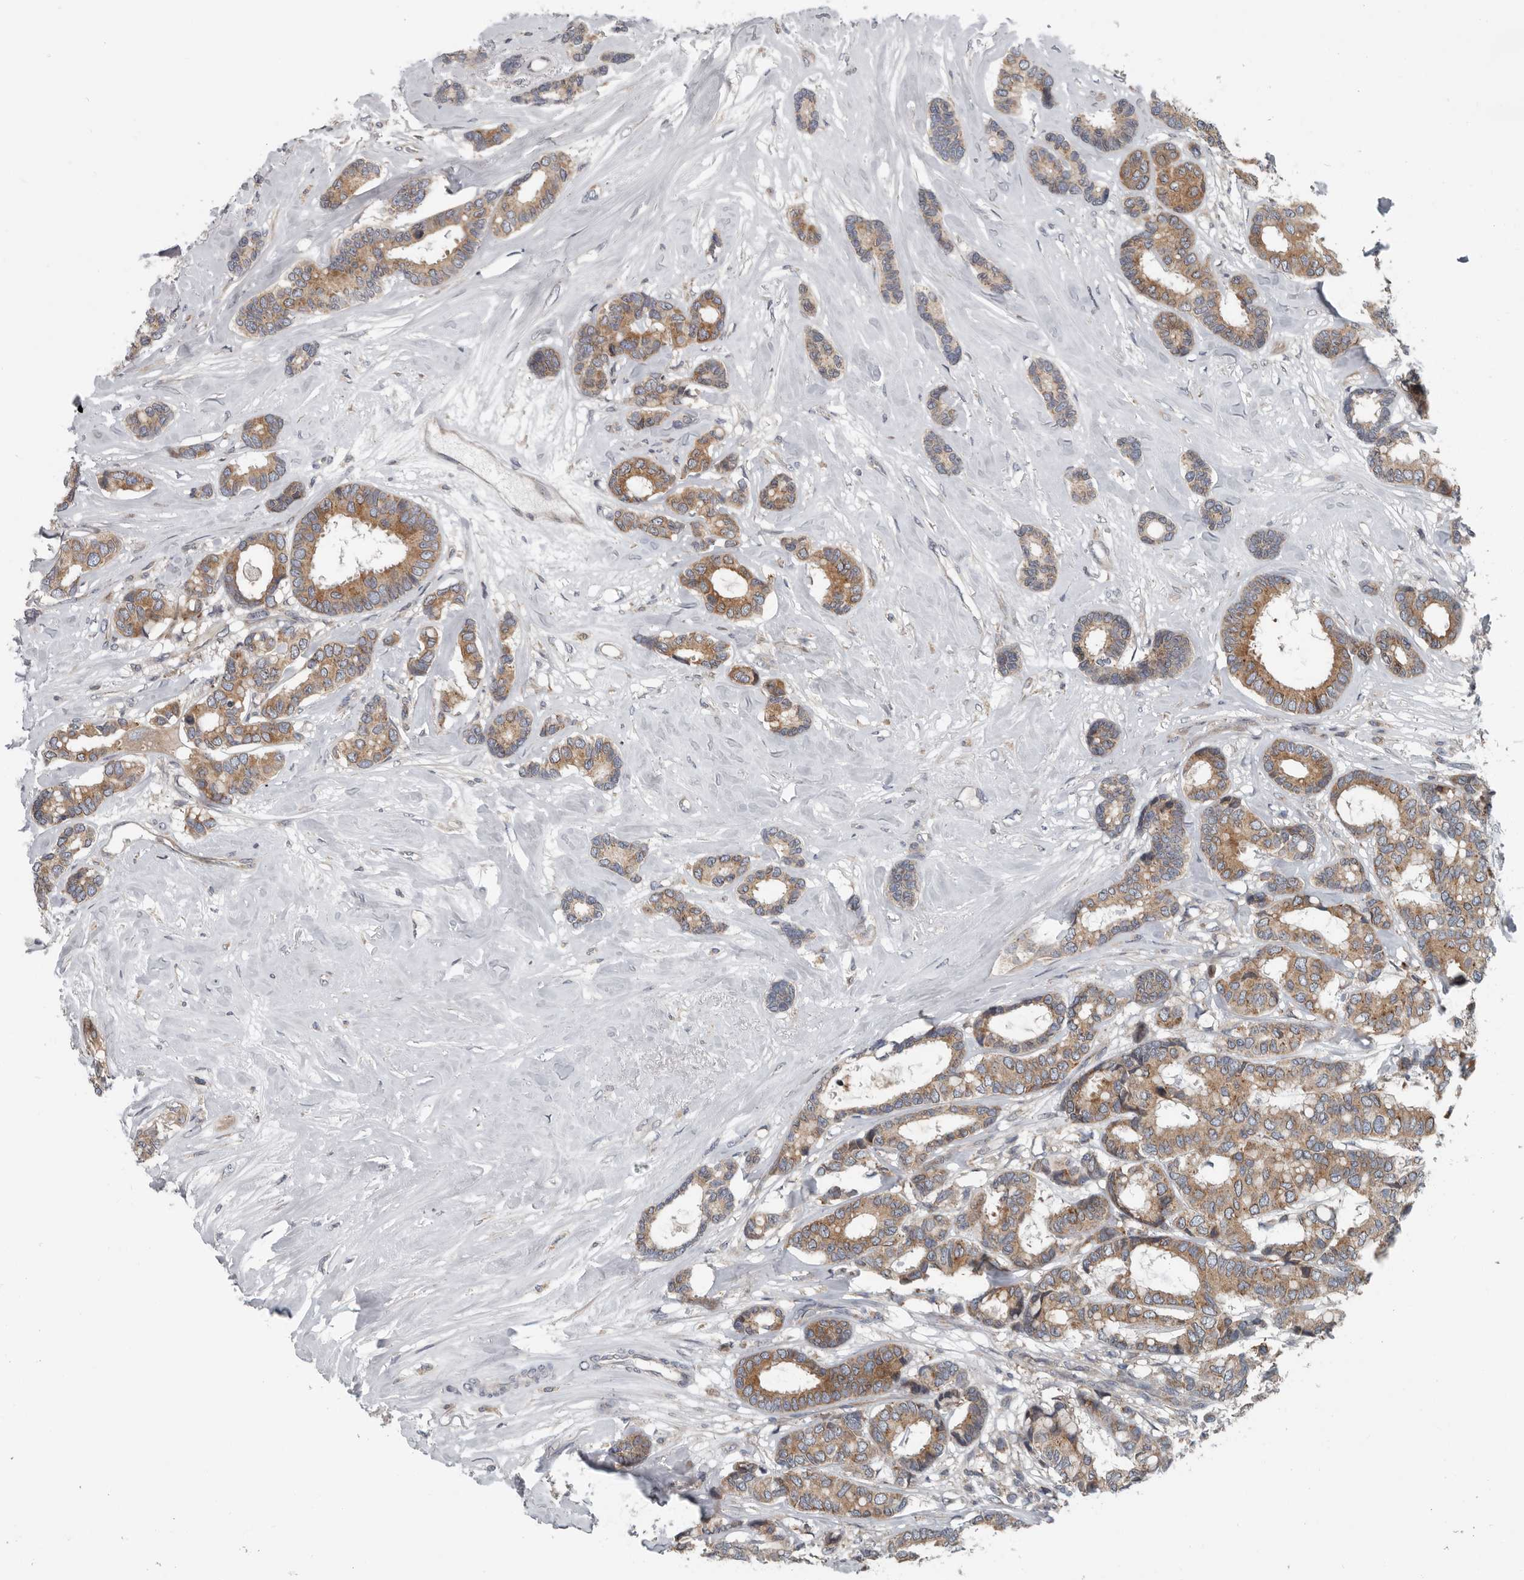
{"staining": {"intensity": "moderate", "quantity": ">75%", "location": "cytoplasmic/membranous"}, "tissue": "breast cancer", "cell_type": "Tumor cells", "image_type": "cancer", "snomed": [{"axis": "morphology", "description": "Duct carcinoma"}, {"axis": "topography", "description": "Breast"}], "caption": "About >75% of tumor cells in human infiltrating ductal carcinoma (breast) reveal moderate cytoplasmic/membranous protein expression as visualized by brown immunohistochemical staining.", "gene": "TMEM199", "patient": {"sex": "female", "age": 87}}